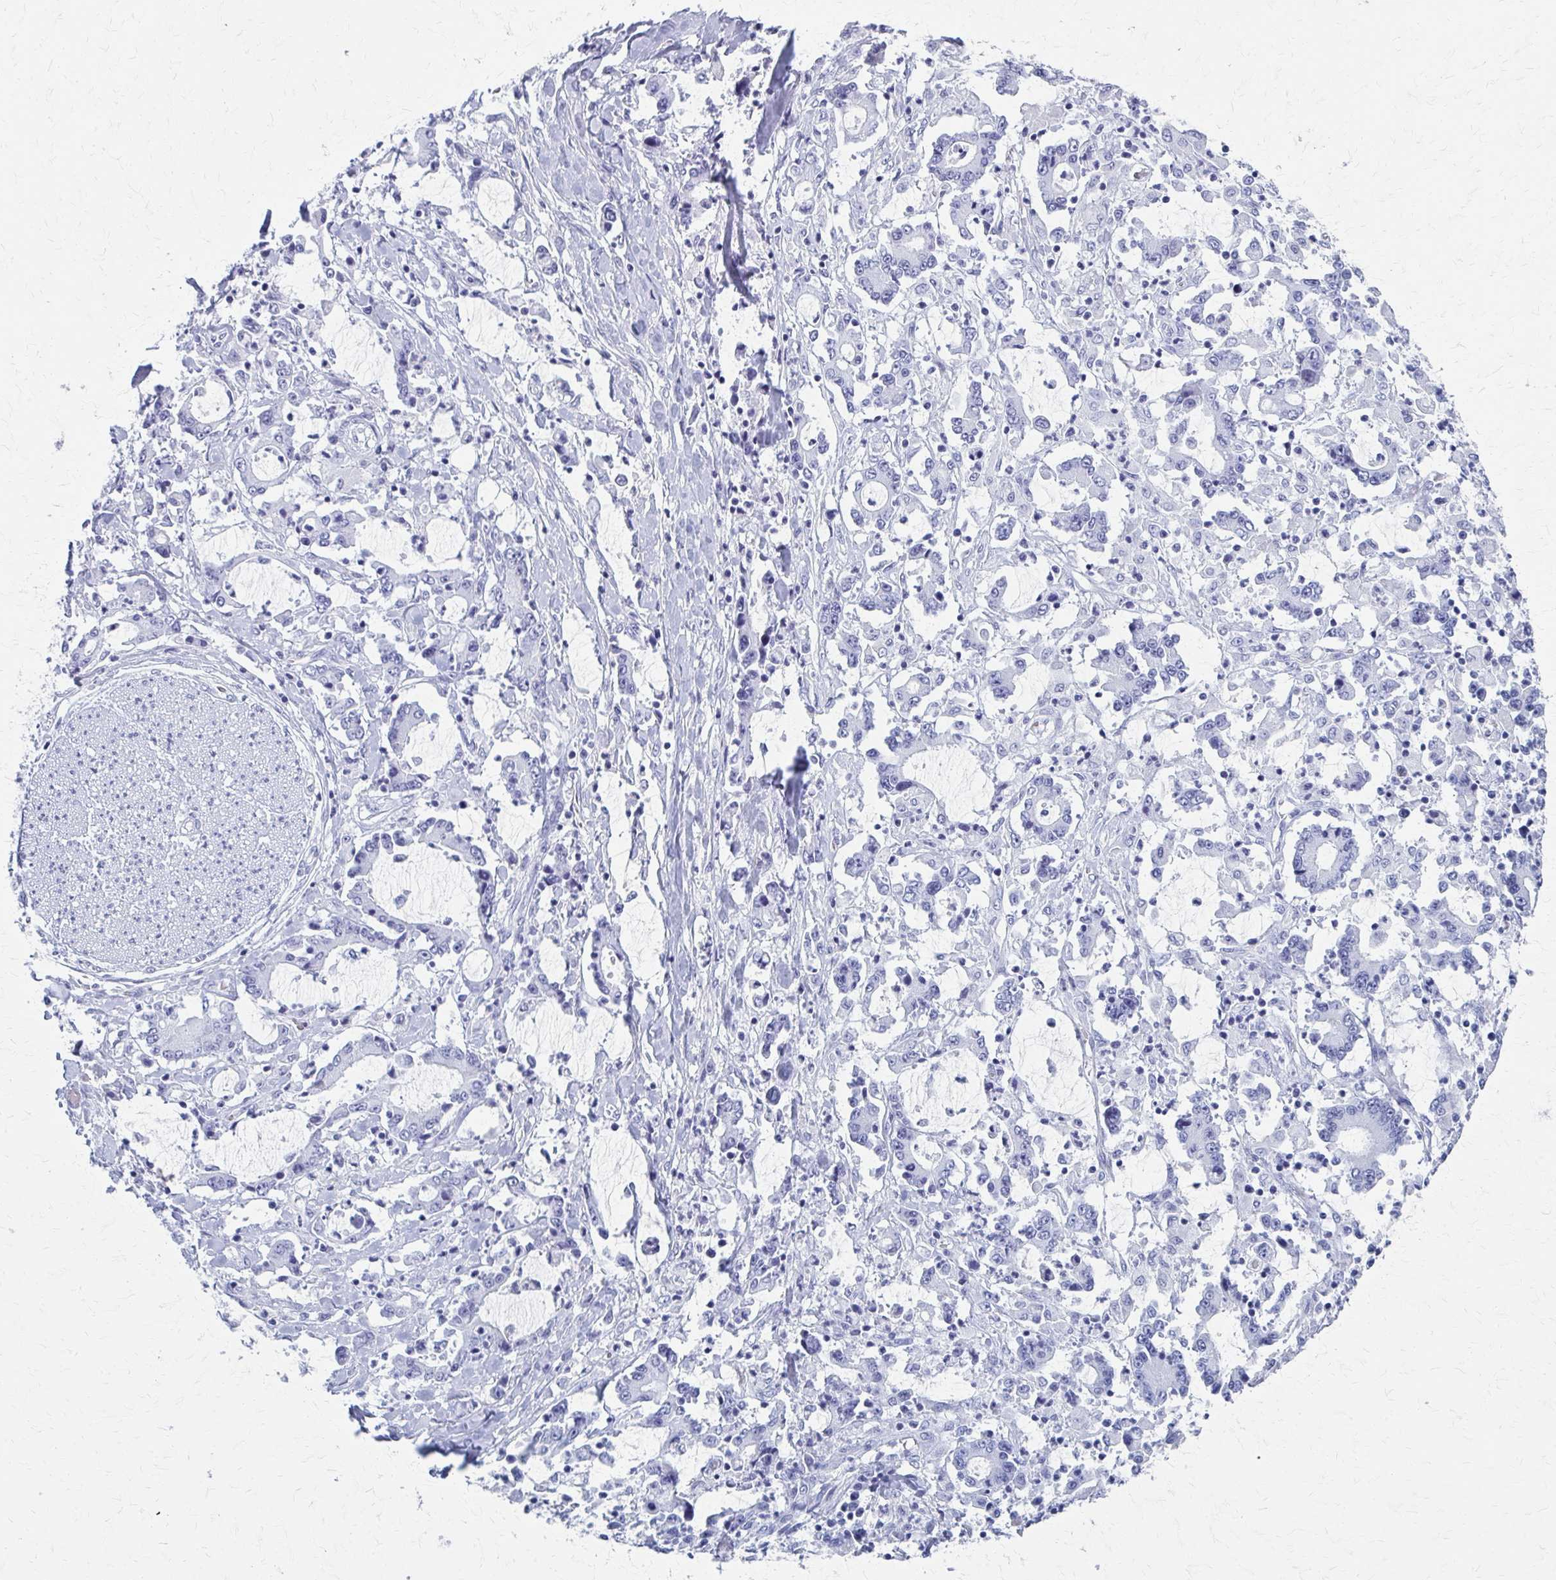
{"staining": {"intensity": "negative", "quantity": "none", "location": "none"}, "tissue": "stomach cancer", "cell_type": "Tumor cells", "image_type": "cancer", "snomed": [{"axis": "morphology", "description": "Adenocarcinoma, NOS"}, {"axis": "topography", "description": "Stomach, upper"}], "caption": "Photomicrograph shows no significant protein staining in tumor cells of adenocarcinoma (stomach).", "gene": "CELF5", "patient": {"sex": "male", "age": 68}}